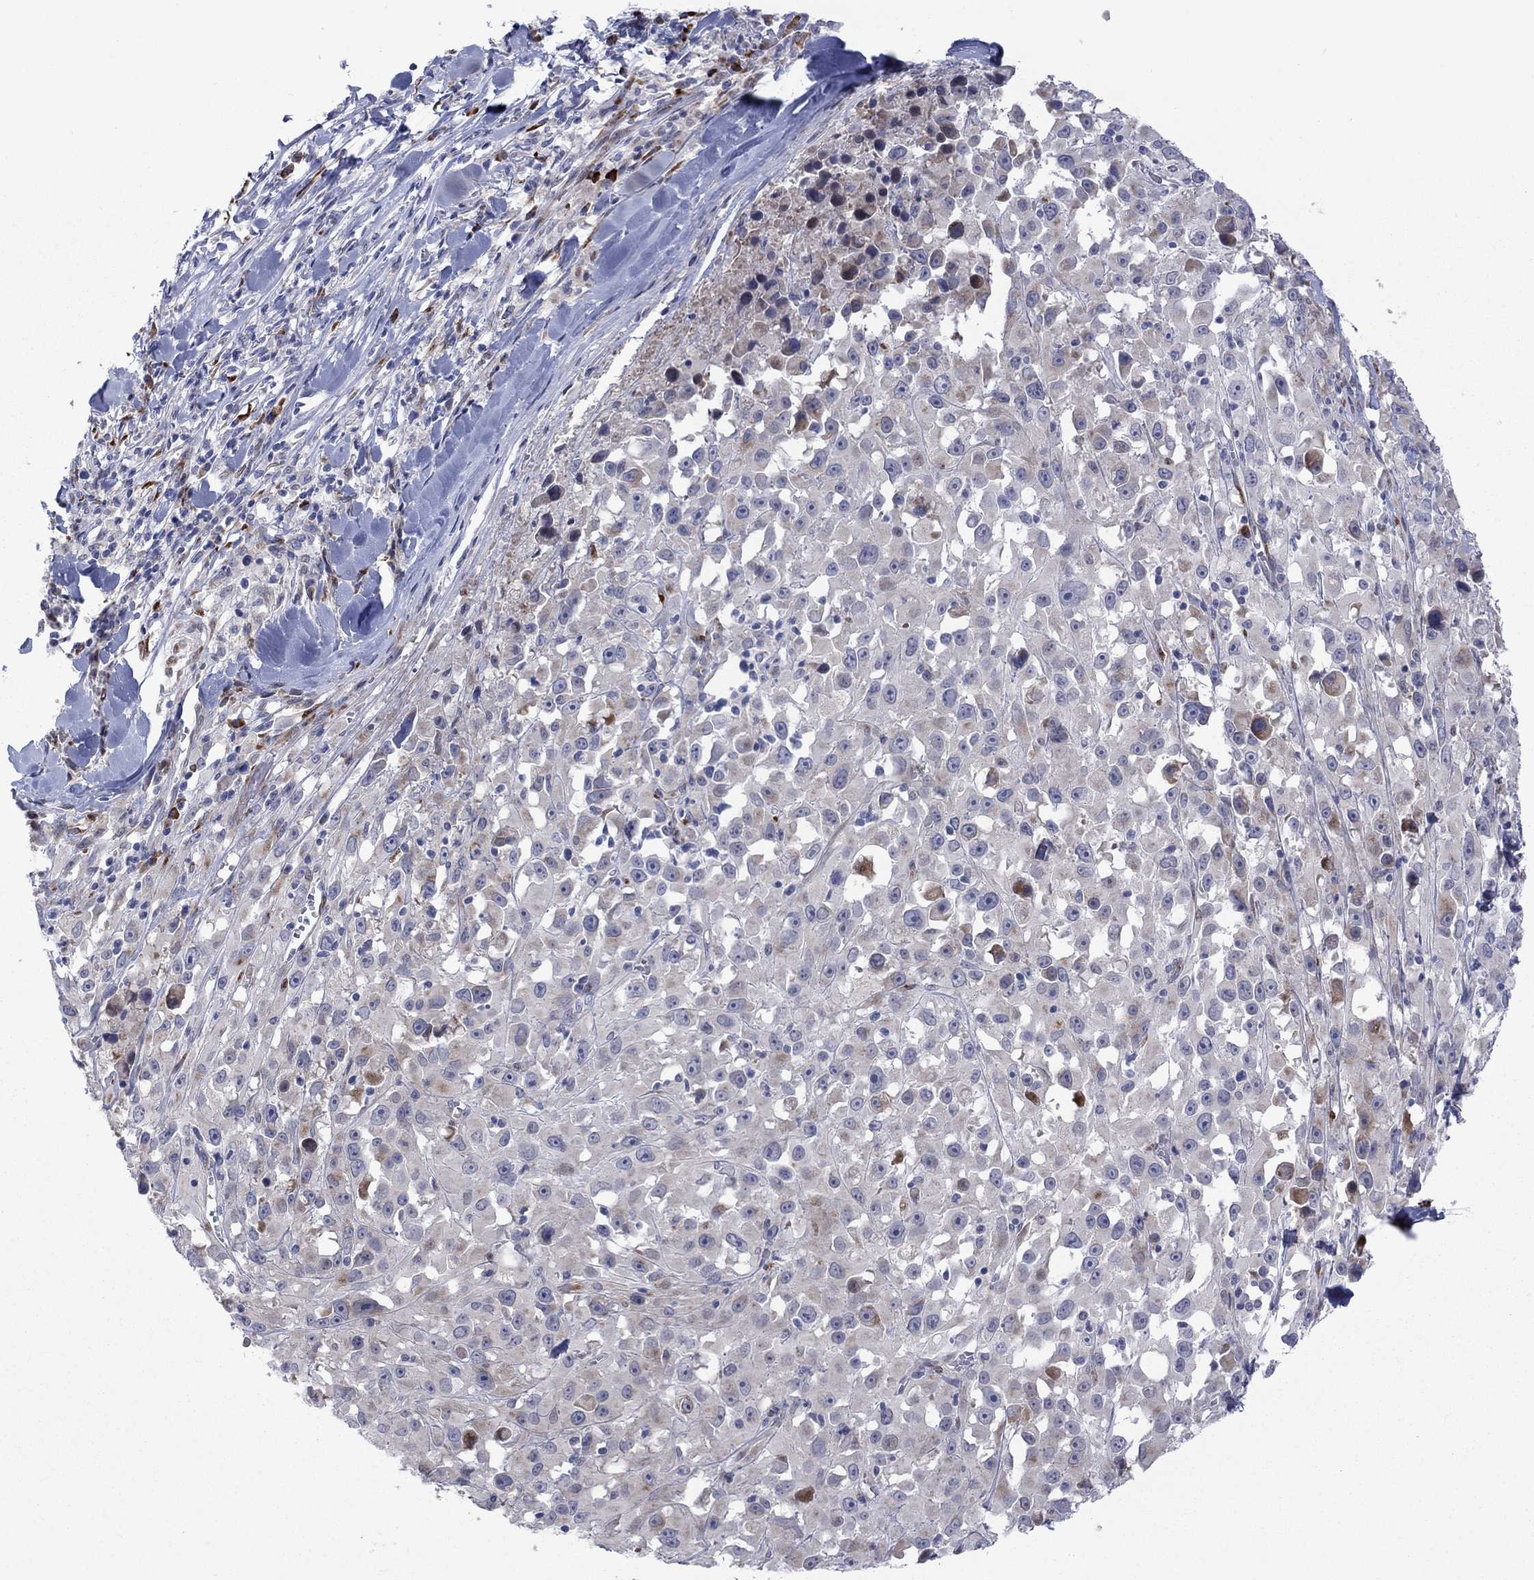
{"staining": {"intensity": "negative", "quantity": "none", "location": "none"}, "tissue": "melanoma", "cell_type": "Tumor cells", "image_type": "cancer", "snomed": [{"axis": "morphology", "description": "Malignant melanoma, Metastatic site"}, {"axis": "topography", "description": "Lymph node"}], "caption": "This is a photomicrograph of immunohistochemistry staining of melanoma, which shows no positivity in tumor cells.", "gene": "TTC21B", "patient": {"sex": "male", "age": 50}}